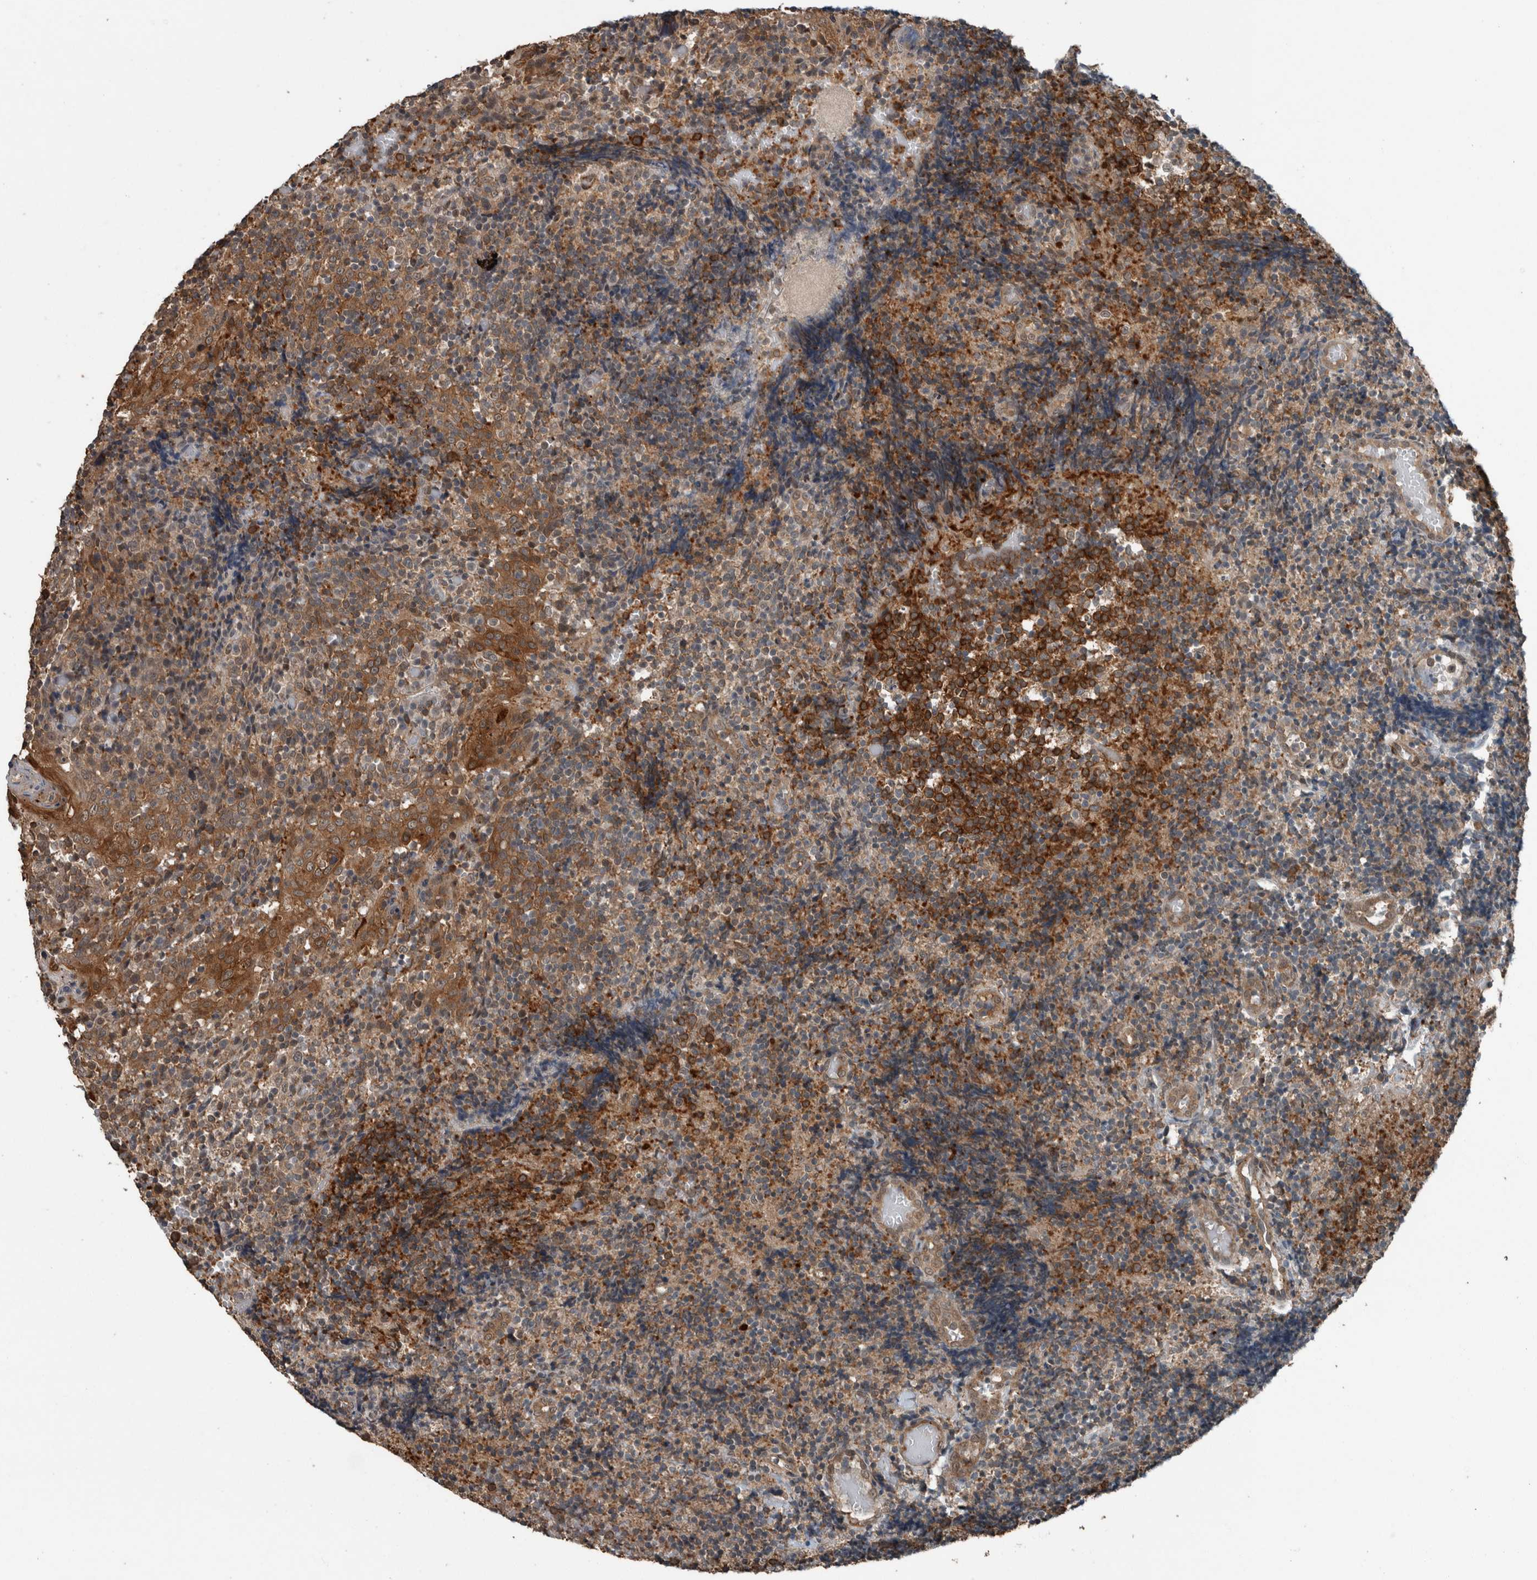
{"staining": {"intensity": "strong", "quantity": ">75%", "location": "cytoplasmic/membranous"}, "tissue": "tonsil", "cell_type": "Germinal center cells", "image_type": "normal", "snomed": [{"axis": "morphology", "description": "Normal tissue, NOS"}, {"axis": "topography", "description": "Tonsil"}], "caption": "Germinal center cells exhibit strong cytoplasmic/membranous expression in approximately >75% of cells in normal tonsil.", "gene": "MYO1E", "patient": {"sex": "female", "age": 19}}